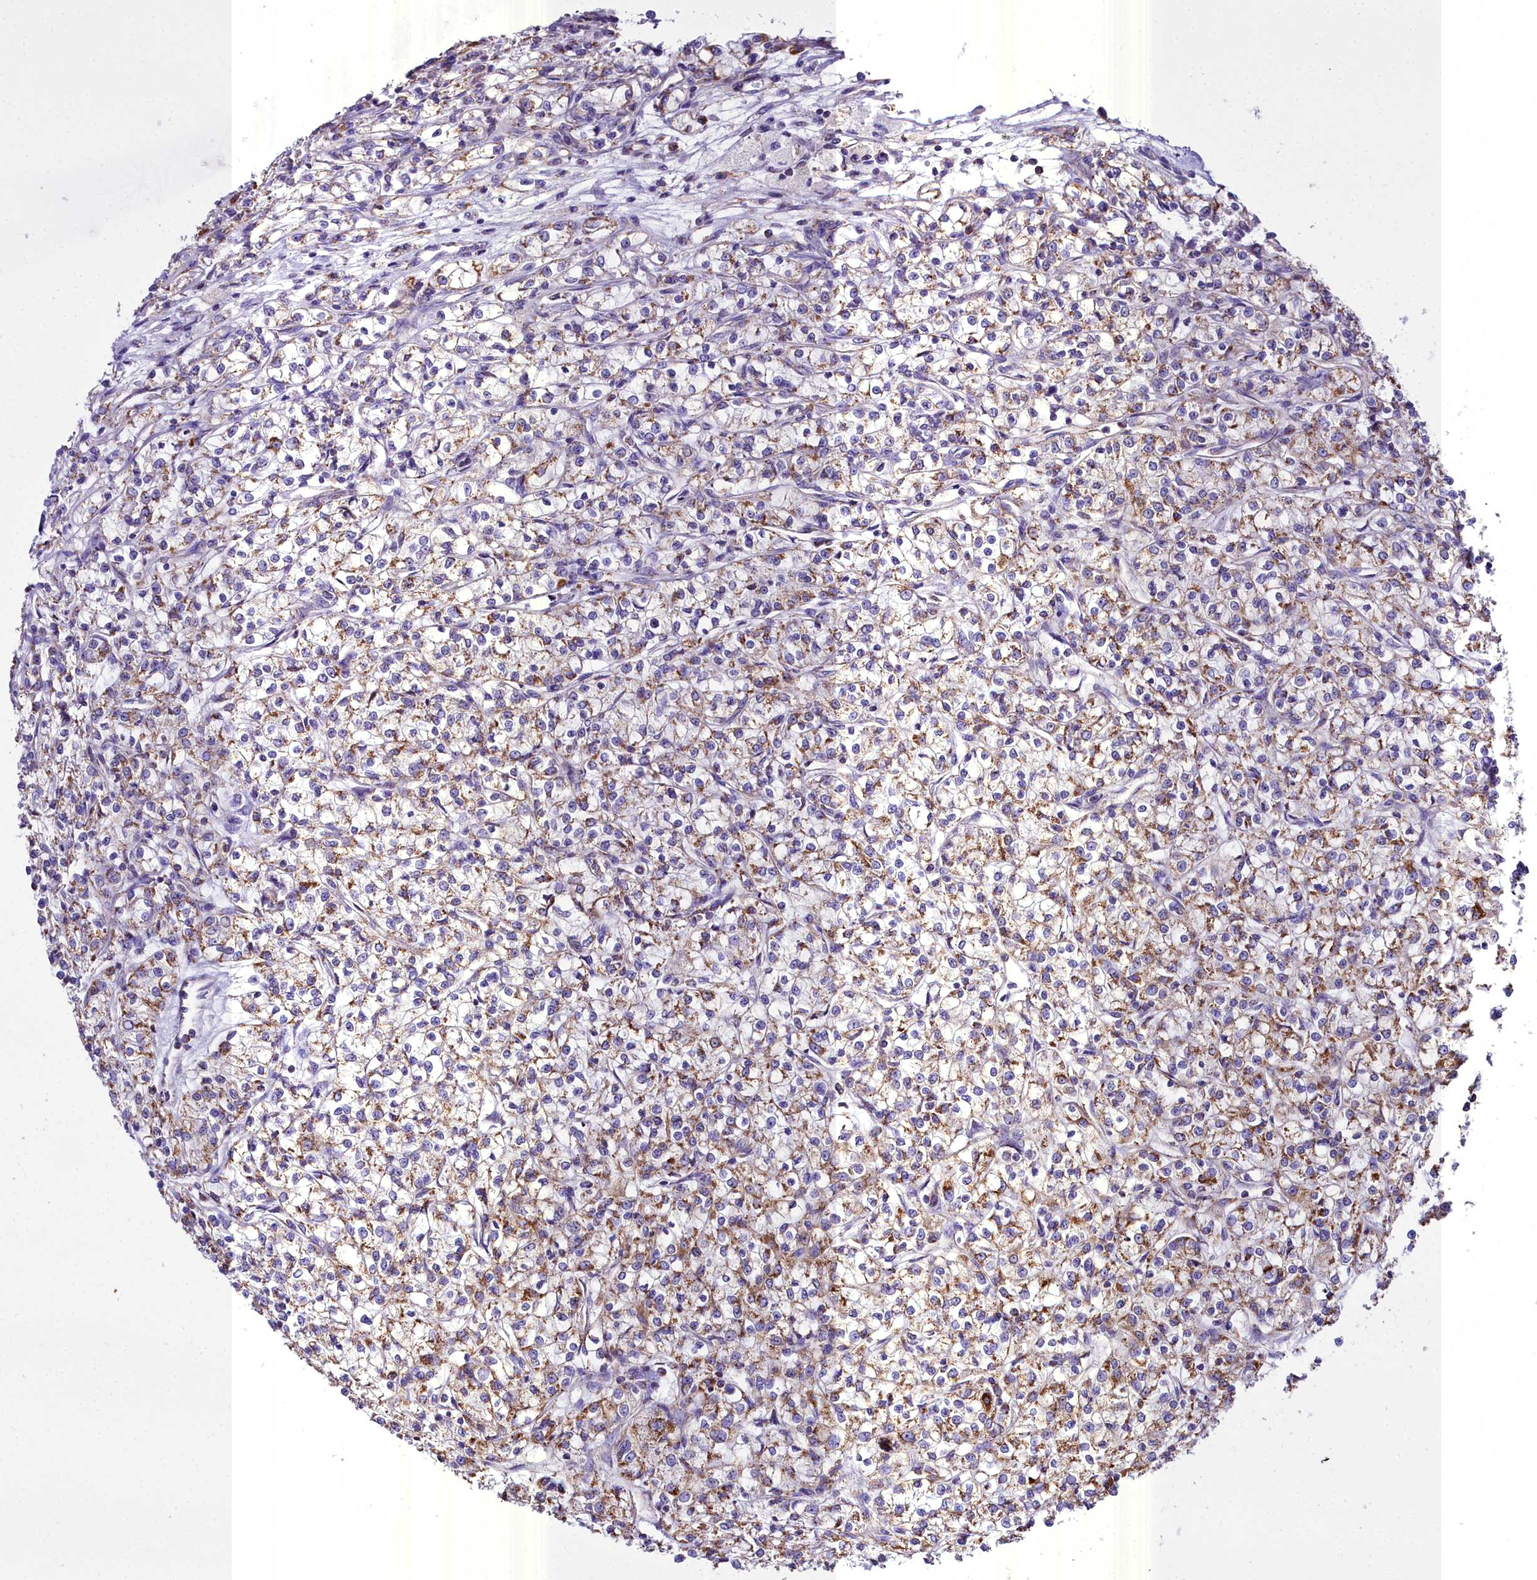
{"staining": {"intensity": "moderate", "quantity": "25%-75%", "location": "cytoplasmic/membranous"}, "tissue": "renal cancer", "cell_type": "Tumor cells", "image_type": "cancer", "snomed": [{"axis": "morphology", "description": "Adenocarcinoma, NOS"}, {"axis": "topography", "description": "Kidney"}], "caption": "Immunohistochemical staining of adenocarcinoma (renal) exhibits medium levels of moderate cytoplasmic/membranous protein expression in about 25%-75% of tumor cells.", "gene": "WDFY3", "patient": {"sex": "female", "age": 59}}